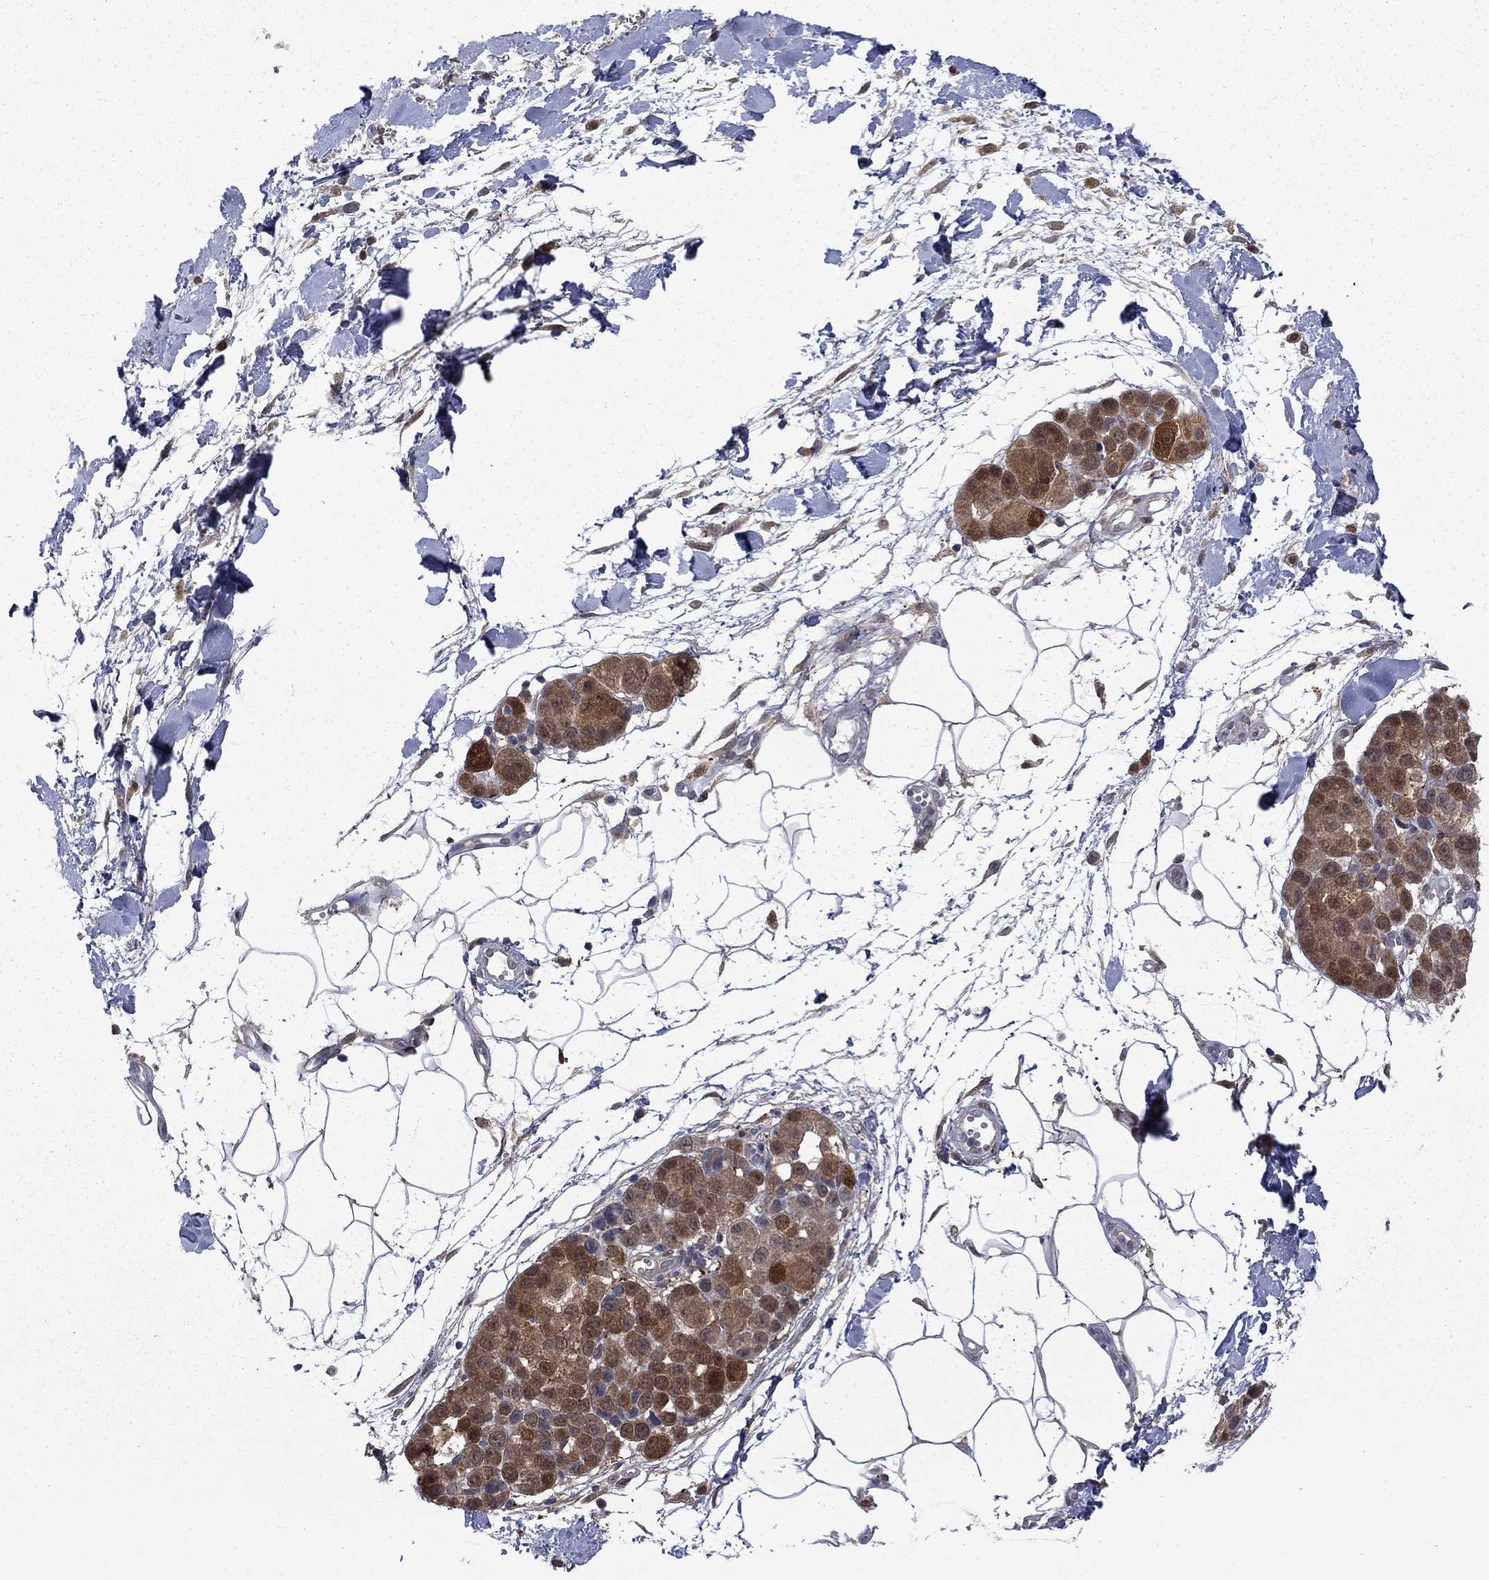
{"staining": {"intensity": "moderate", "quantity": ">75%", "location": "cytoplasmic/membranous,nuclear"}, "tissue": "melanoma", "cell_type": "Tumor cells", "image_type": "cancer", "snomed": [{"axis": "morphology", "description": "Malignant melanoma, NOS"}, {"axis": "topography", "description": "Skin"}], "caption": "A brown stain shows moderate cytoplasmic/membranous and nuclear staining of a protein in human melanoma tumor cells.", "gene": "CBR1", "patient": {"sex": "female", "age": 86}}